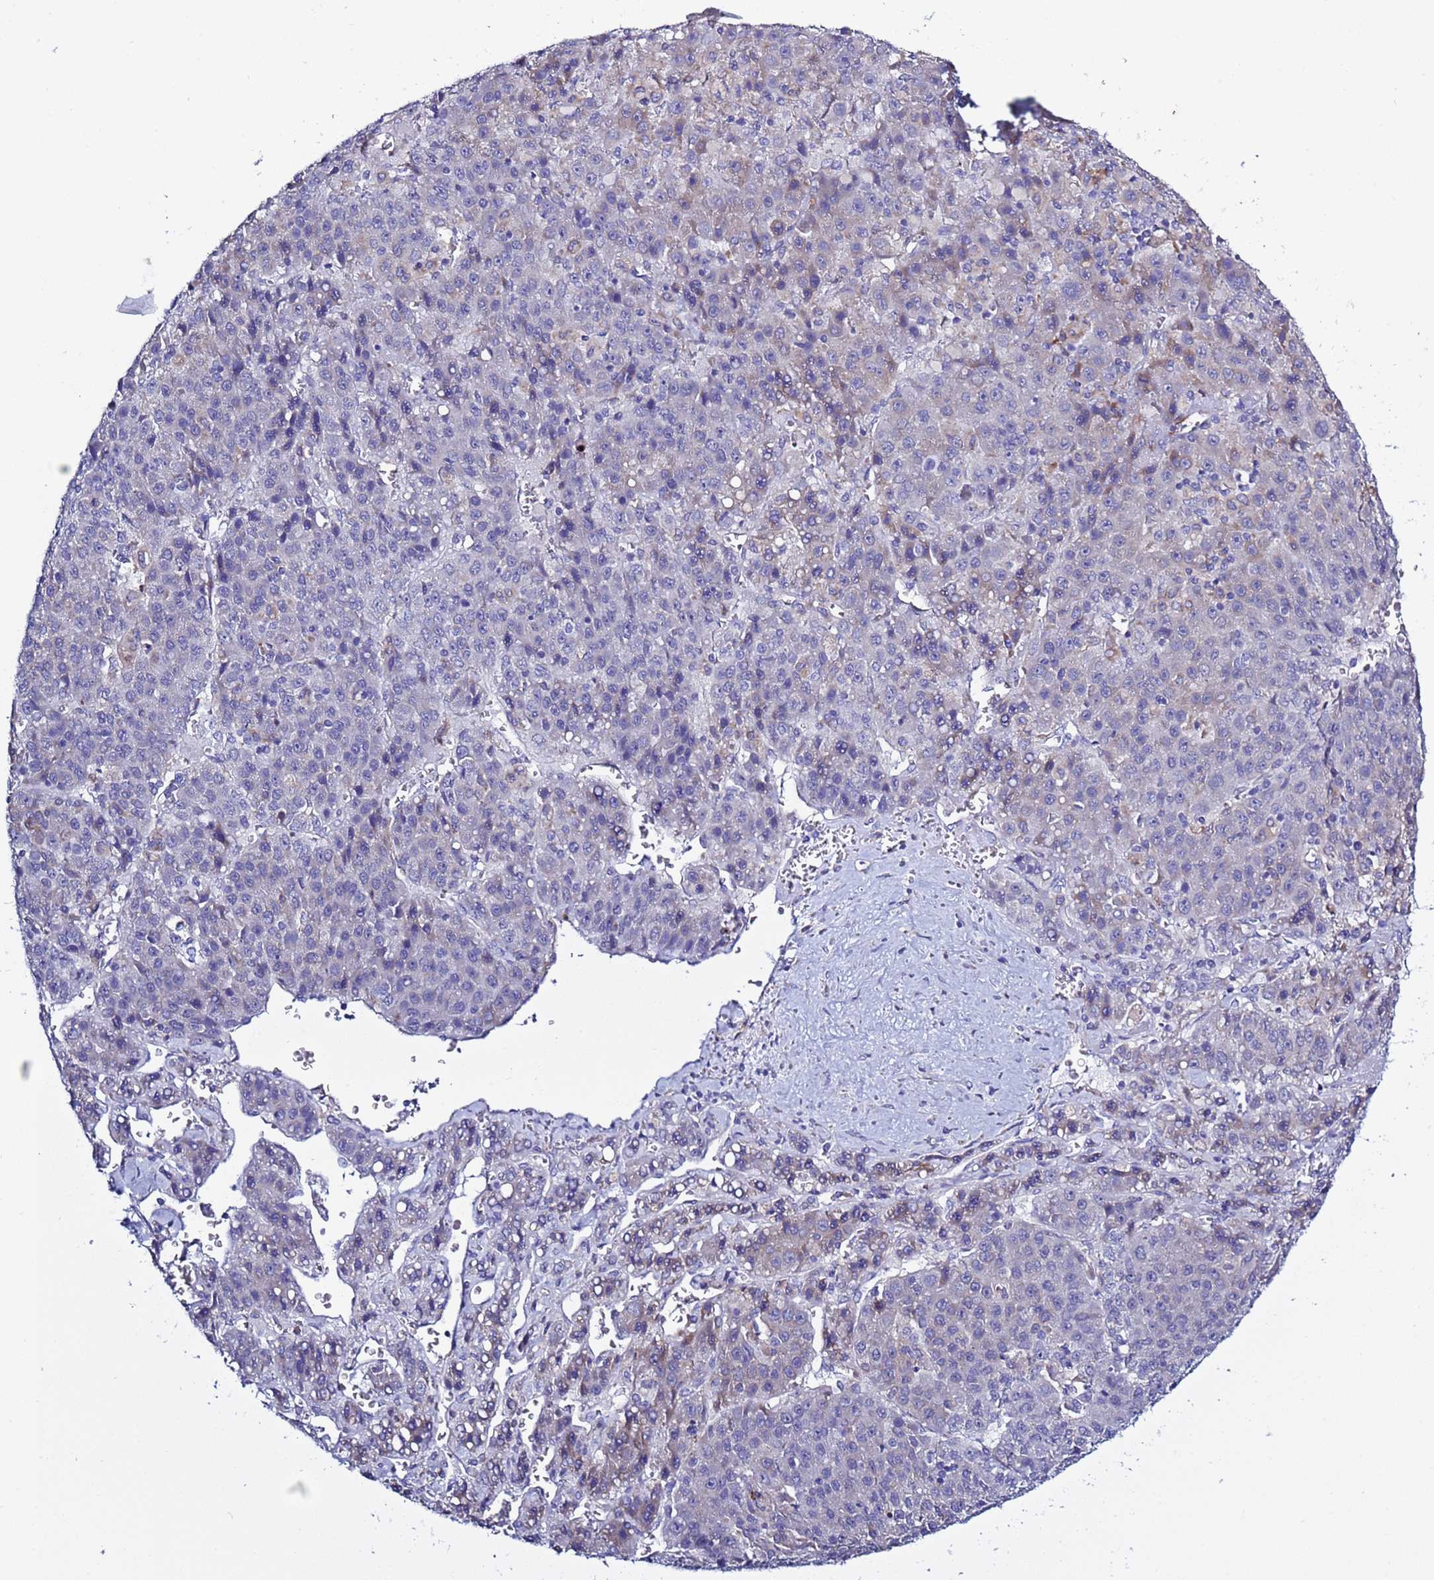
{"staining": {"intensity": "negative", "quantity": "none", "location": "none"}, "tissue": "liver cancer", "cell_type": "Tumor cells", "image_type": "cancer", "snomed": [{"axis": "morphology", "description": "Carcinoma, Hepatocellular, NOS"}, {"axis": "topography", "description": "Liver"}], "caption": "This is an immunohistochemistry photomicrograph of human liver hepatocellular carcinoma. There is no staining in tumor cells.", "gene": "ABHD17B", "patient": {"sex": "female", "age": 53}}